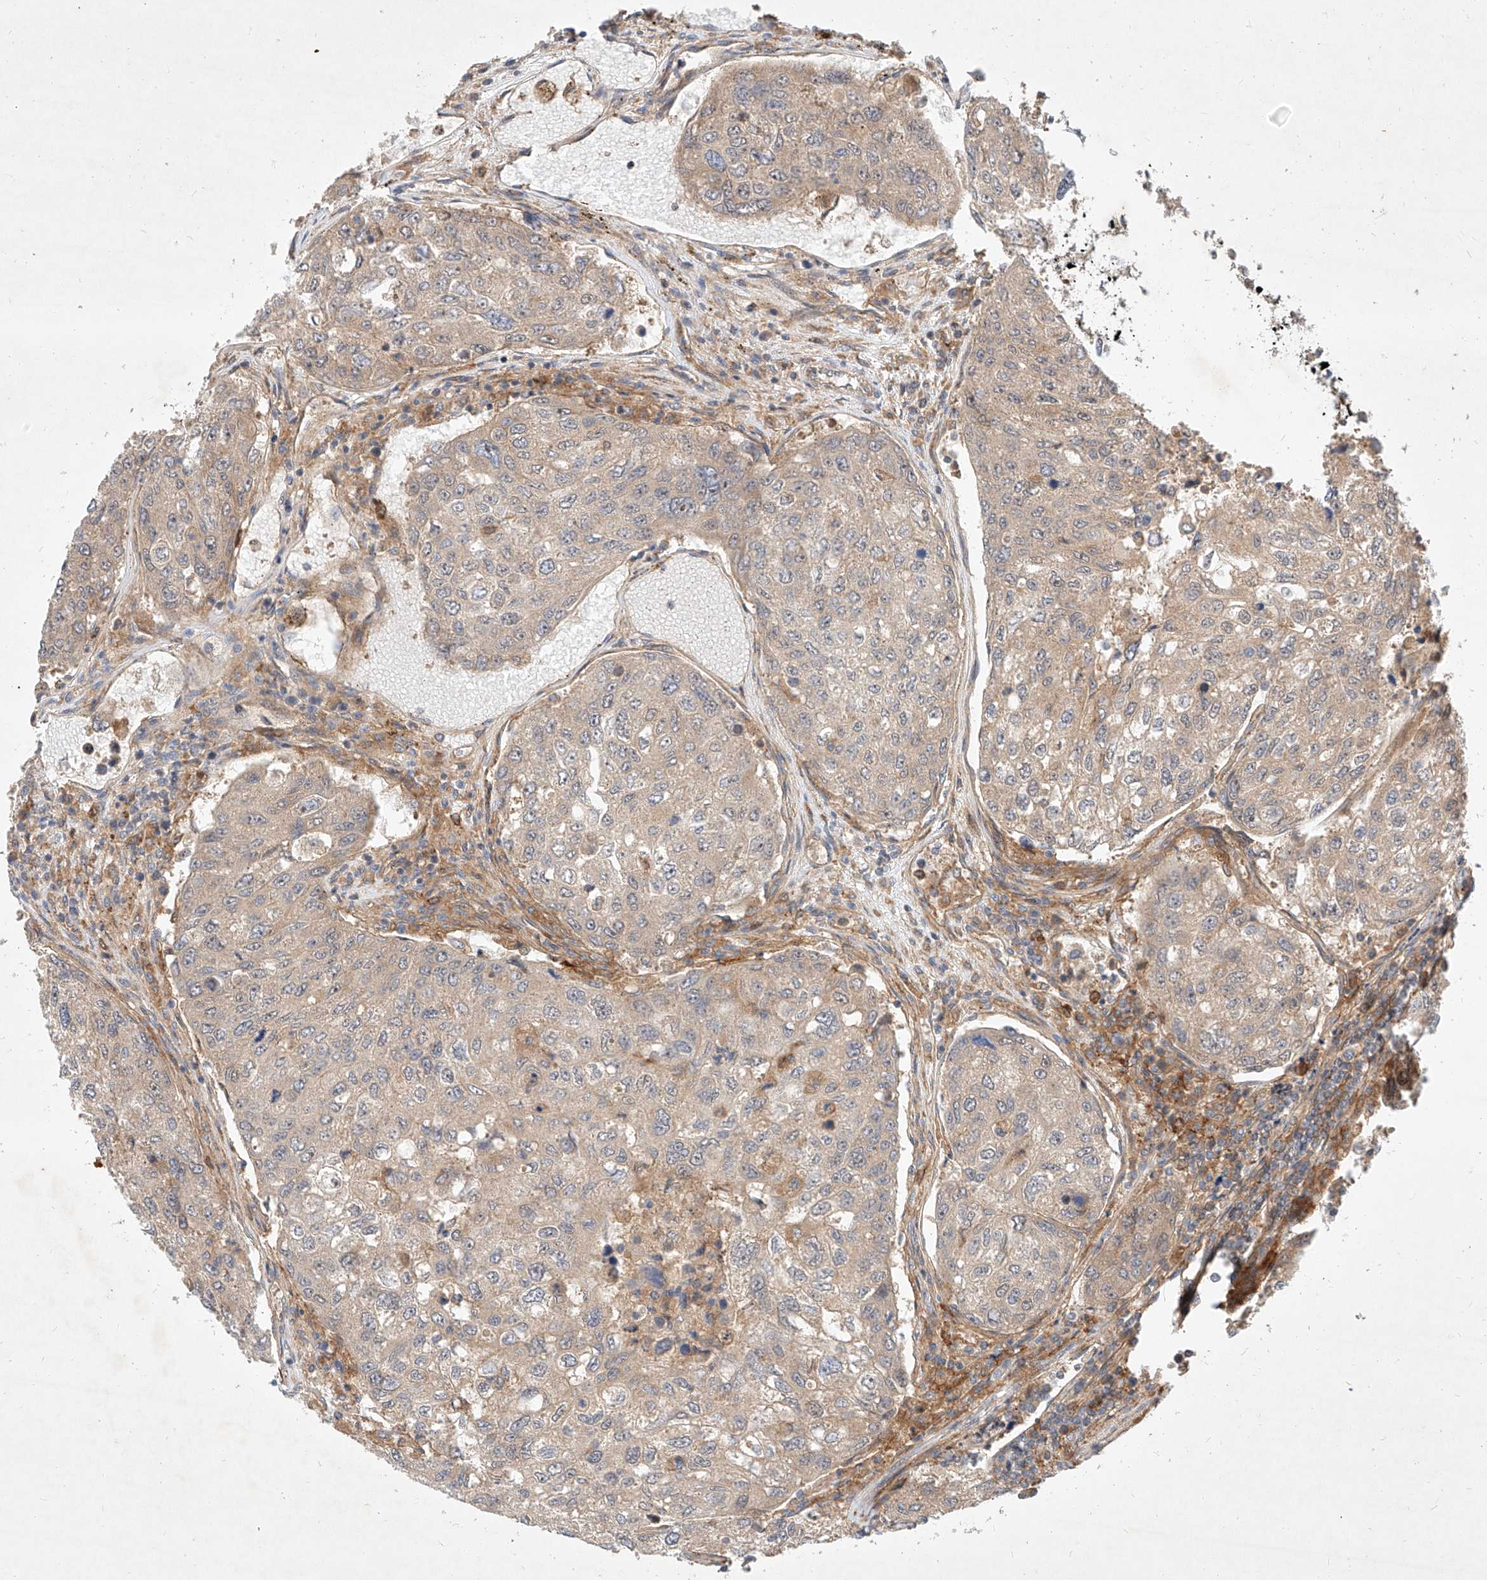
{"staining": {"intensity": "negative", "quantity": "none", "location": "none"}, "tissue": "urothelial cancer", "cell_type": "Tumor cells", "image_type": "cancer", "snomed": [{"axis": "morphology", "description": "Urothelial carcinoma, High grade"}, {"axis": "topography", "description": "Lymph node"}, {"axis": "topography", "description": "Urinary bladder"}], "caption": "High-grade urothelial carcinoma stained for a protein using immunohistochemistry (IHC) exhibits no staining tumor cells.", "gene": "NFAM1", "patient": {"sex": "male", "age": 51}}